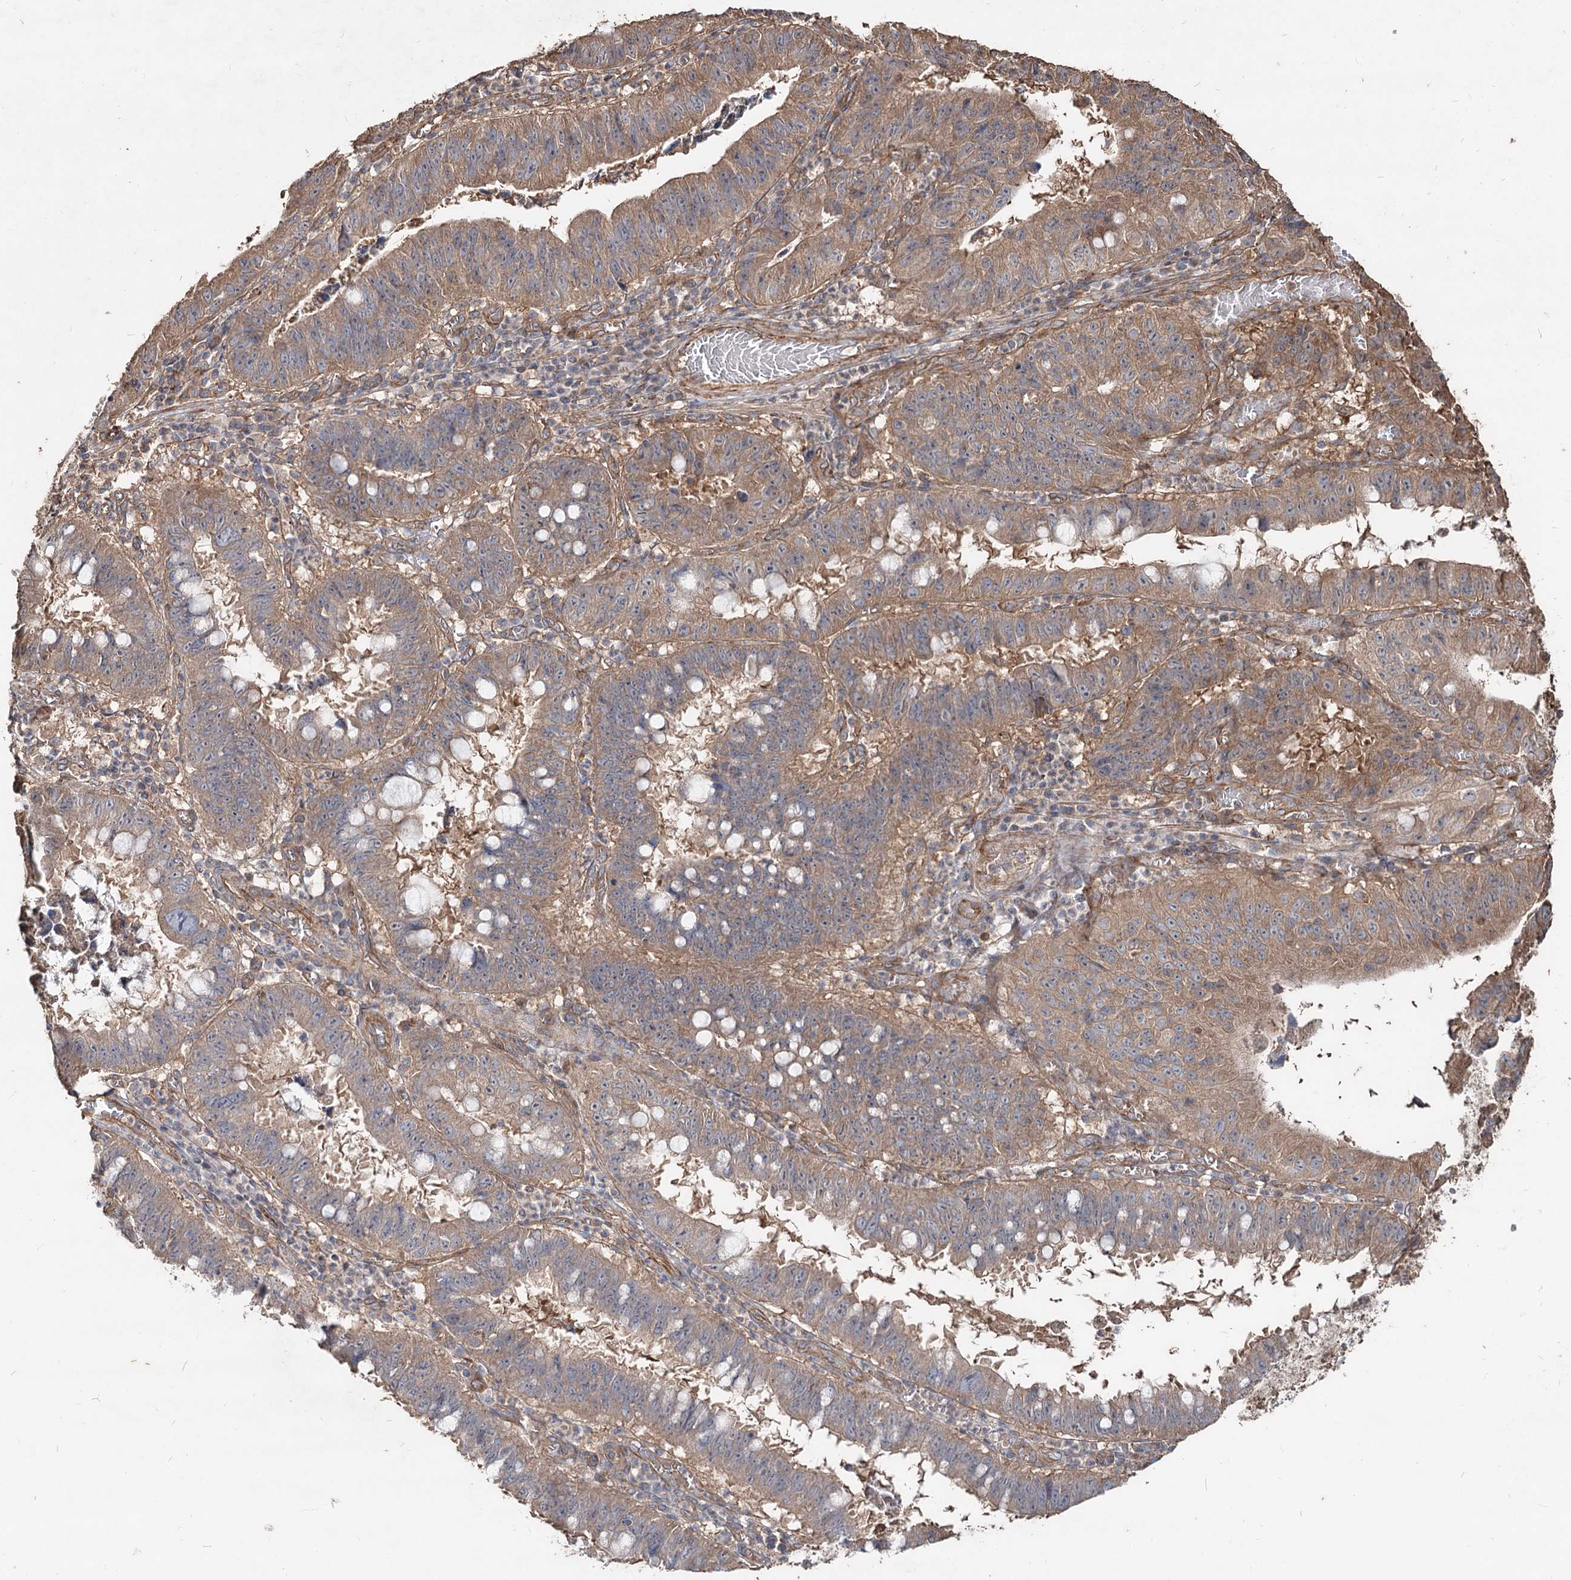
{"staining": {"intensity": "moderate", "quantity": ">75%", "location": "cytoplasmic/membranous"}, "tissue": "stomach cancer", "cell_type": "Tumor cells", "image_type": "cancer", "snomed": [{"axis": "morphology", "description": "Adenocarcinoma, NOS"}, {"axis": "topography", "description": "Stomach"}], "caption": "A high-resolution photomicrograph shows IHC staining of stomach adenocarcinoma, which shows moderate cytoplasmic/membranous positivity in about >75% of tumor cells.", "gene": "SPART", "patient": {"sex": "male", "age": 59}}